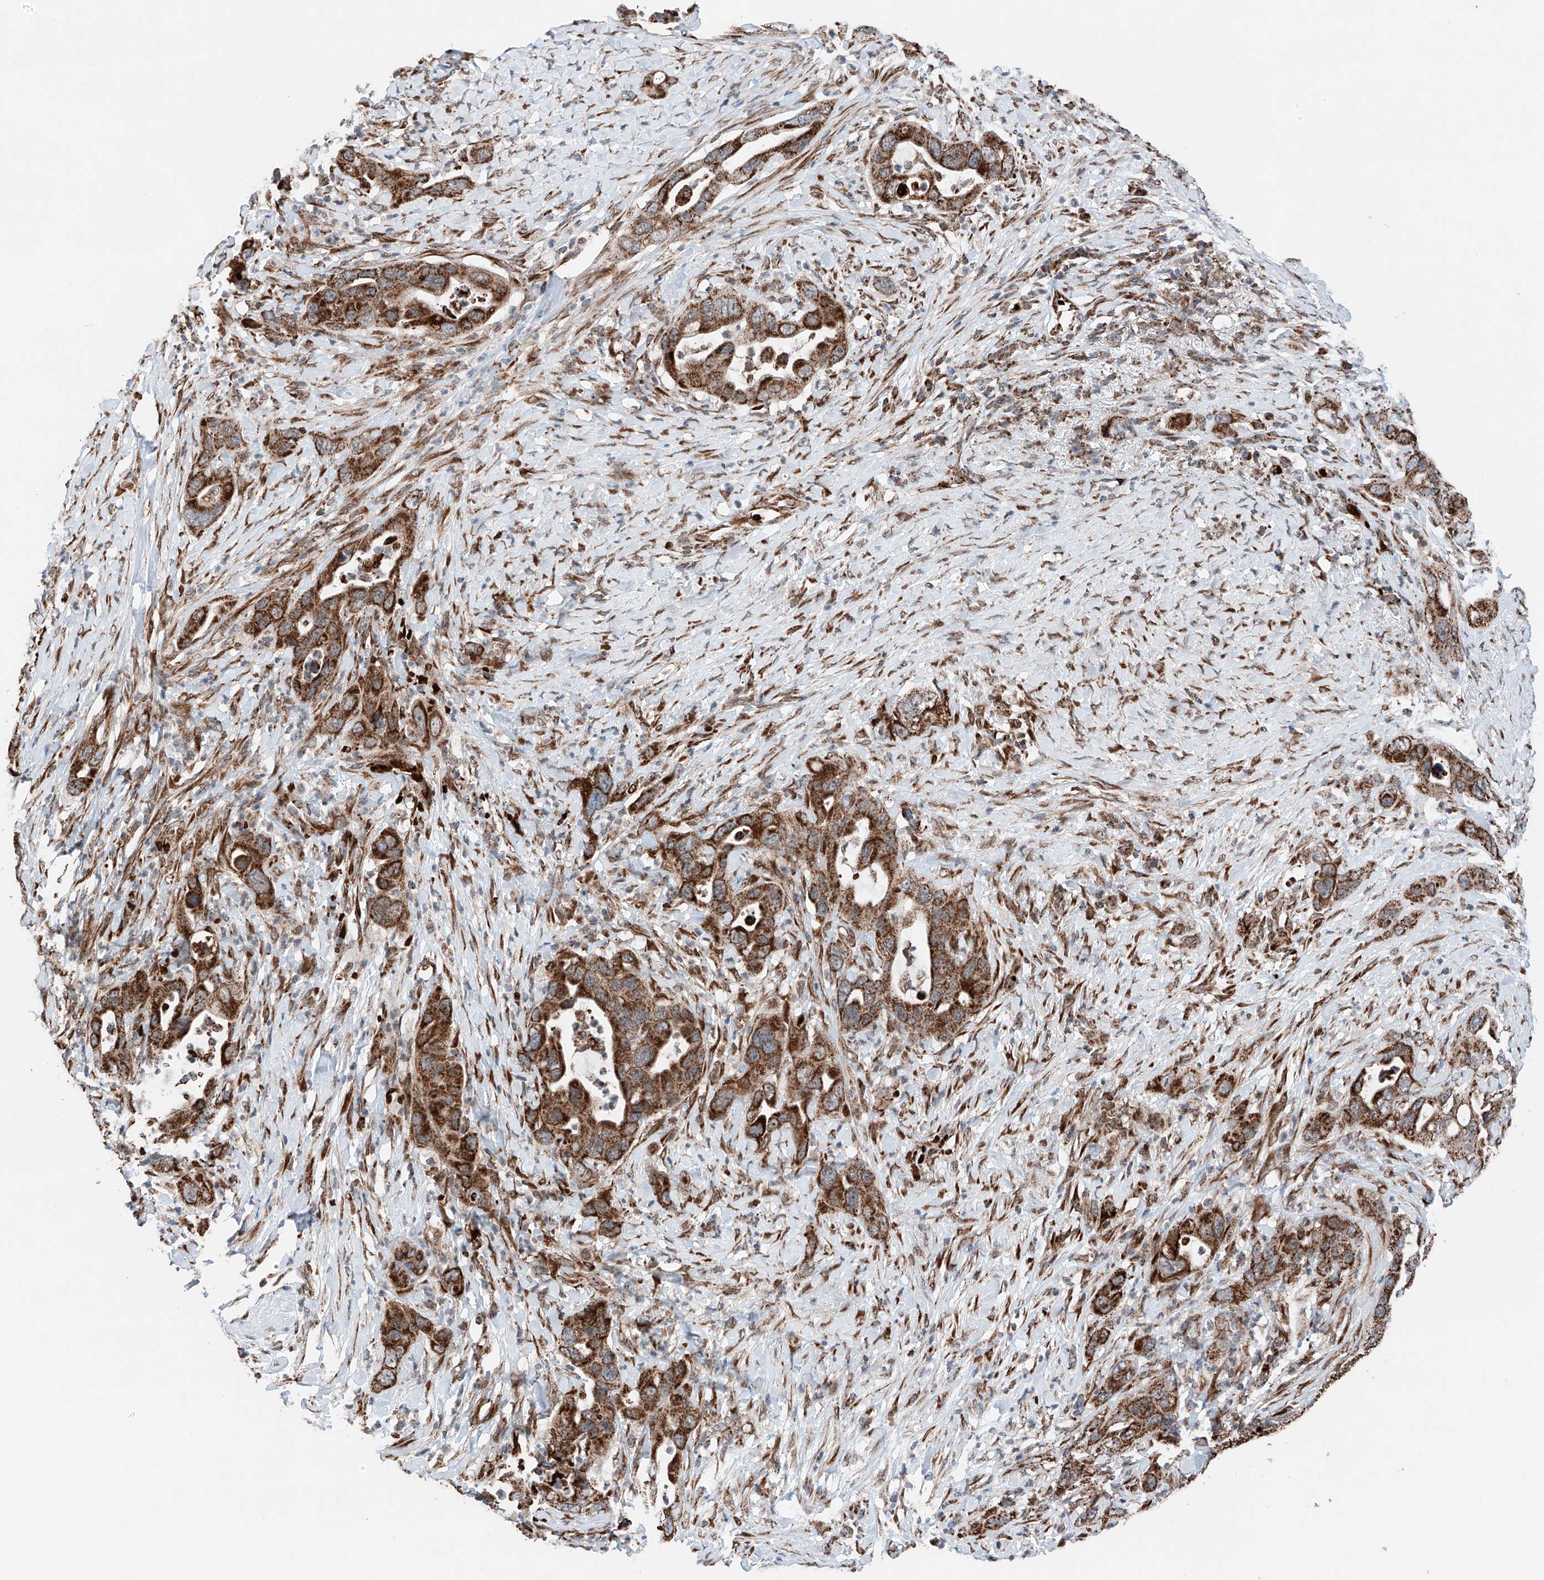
{"staining": {"intensity": "strong", "quantity": ">75%", "location": "cytoplasmic/membranous"}, "tissue": "pancreatic cancer", "cell_type": "Tumor cells", "image_type": "cancer", "snomed": [{"axis": "morphology", "description": "Adenocarcinoma, NOS"}, {"axis": "topography", "description": "Pancreas"}], "caption": "Adenocarcinoma (pancreatic) stained with DAB (3,3'-diaminobenzidine) immunohistochemistry exhibits high levels of strong cytoplasmic/membranous positivity in approximately >75% of tumor cells. Immunohistochemistry (ihc) stains the protein of interest in brown and the nuclei are stained blue.", "gene": "ZSCAN29", "patient": {"sex": "female", "age": 71}}